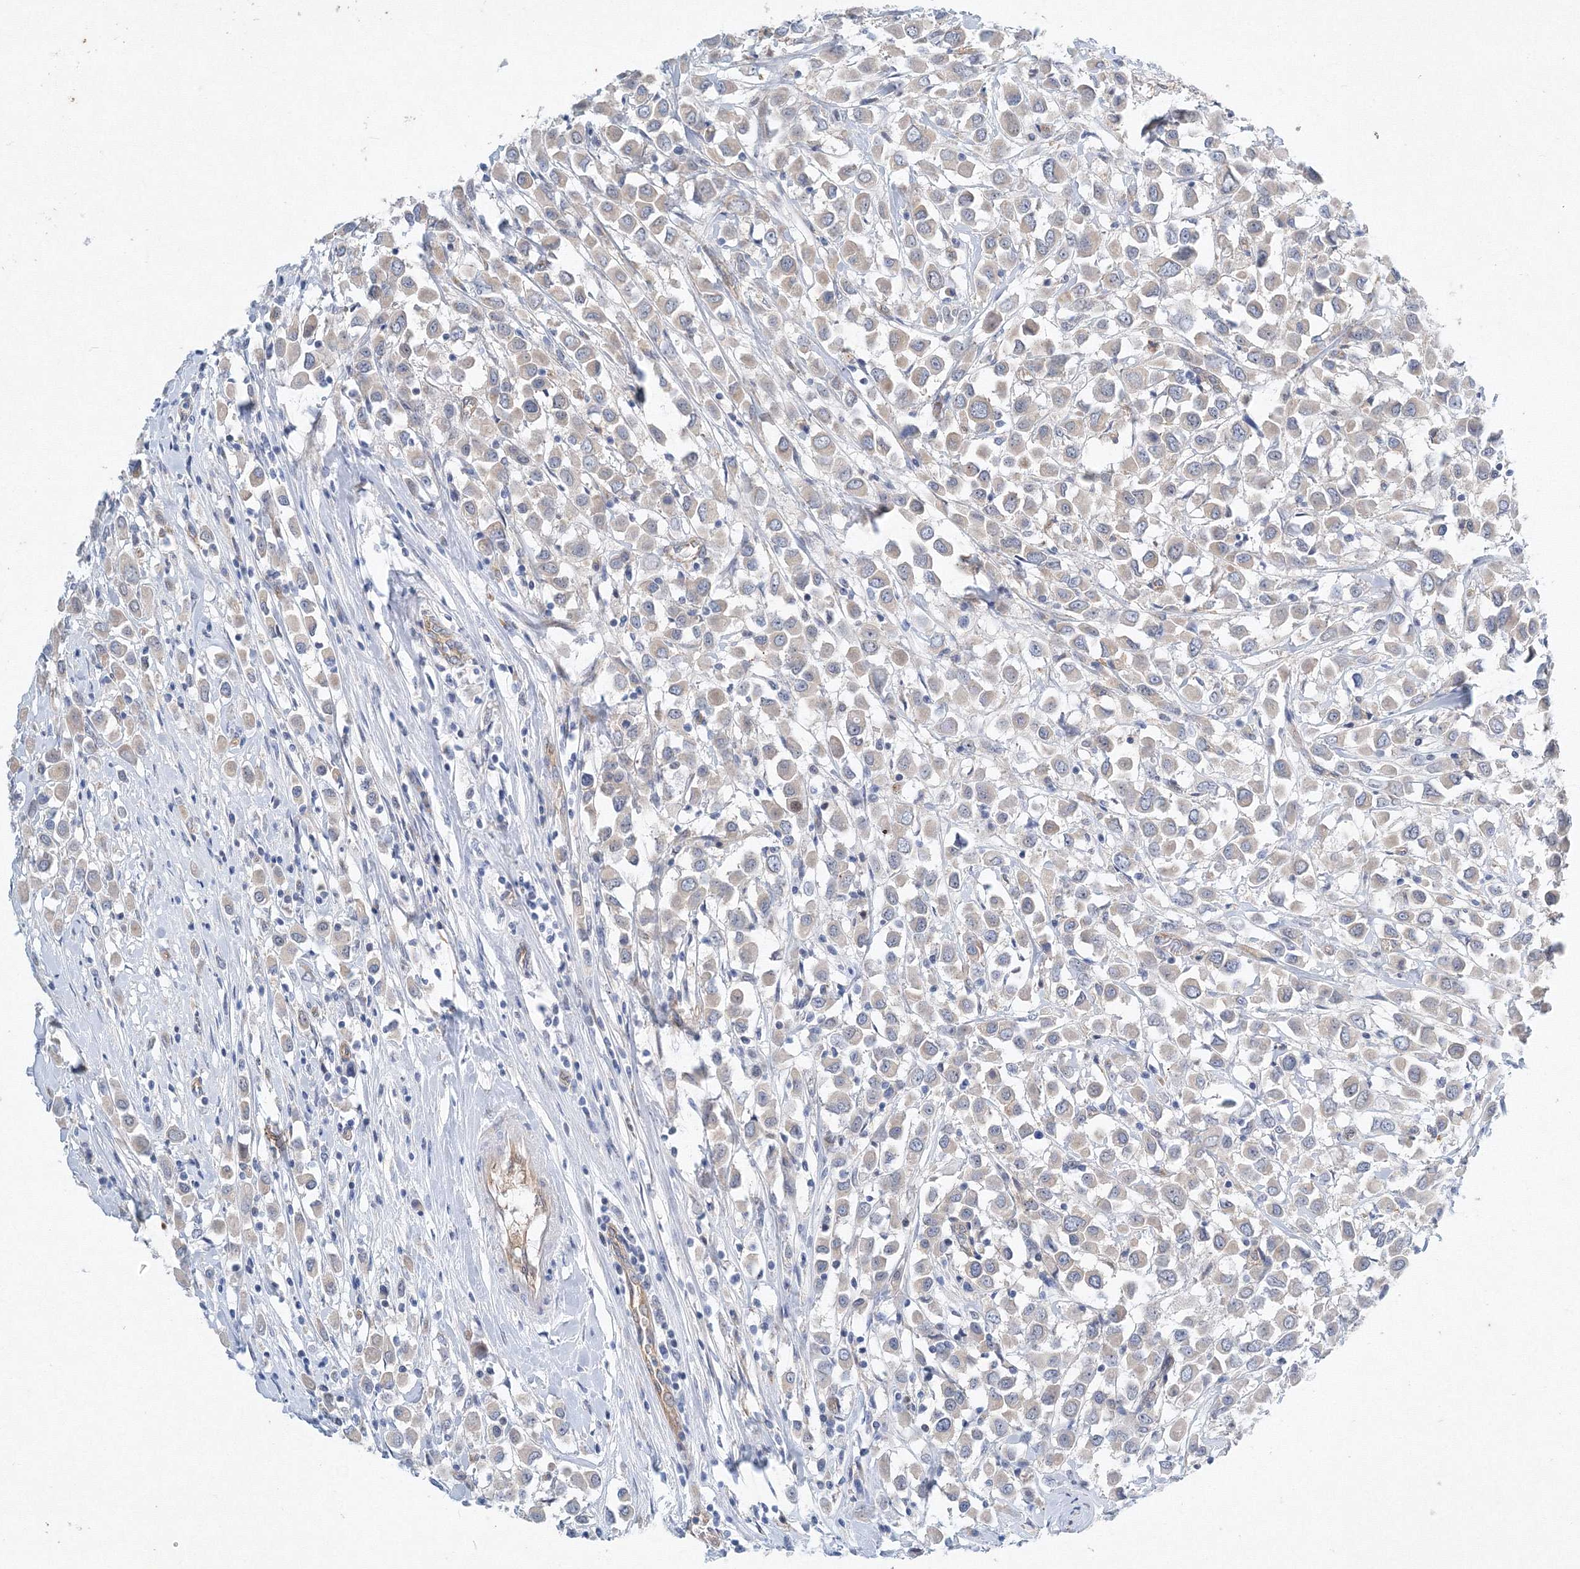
{"staining": {"intensity": "weak", "quantity": "<25%", "location": "cytoplasmic/membranous"}, "tissue": "breast cancer", "cell_type": "Tumor cells", "image_type": "cancer", "snomed": [{"axis": "morphology", "description": "Duct carcinoma"}, {"axis": "topography", "description": "Breast"}], "caption": "Tumor cells are negative for brown protein staining in breast infiltrating ductal carcinoma.", "gene": "TANC1", "patient": {"sex": "female", "age": 61}}